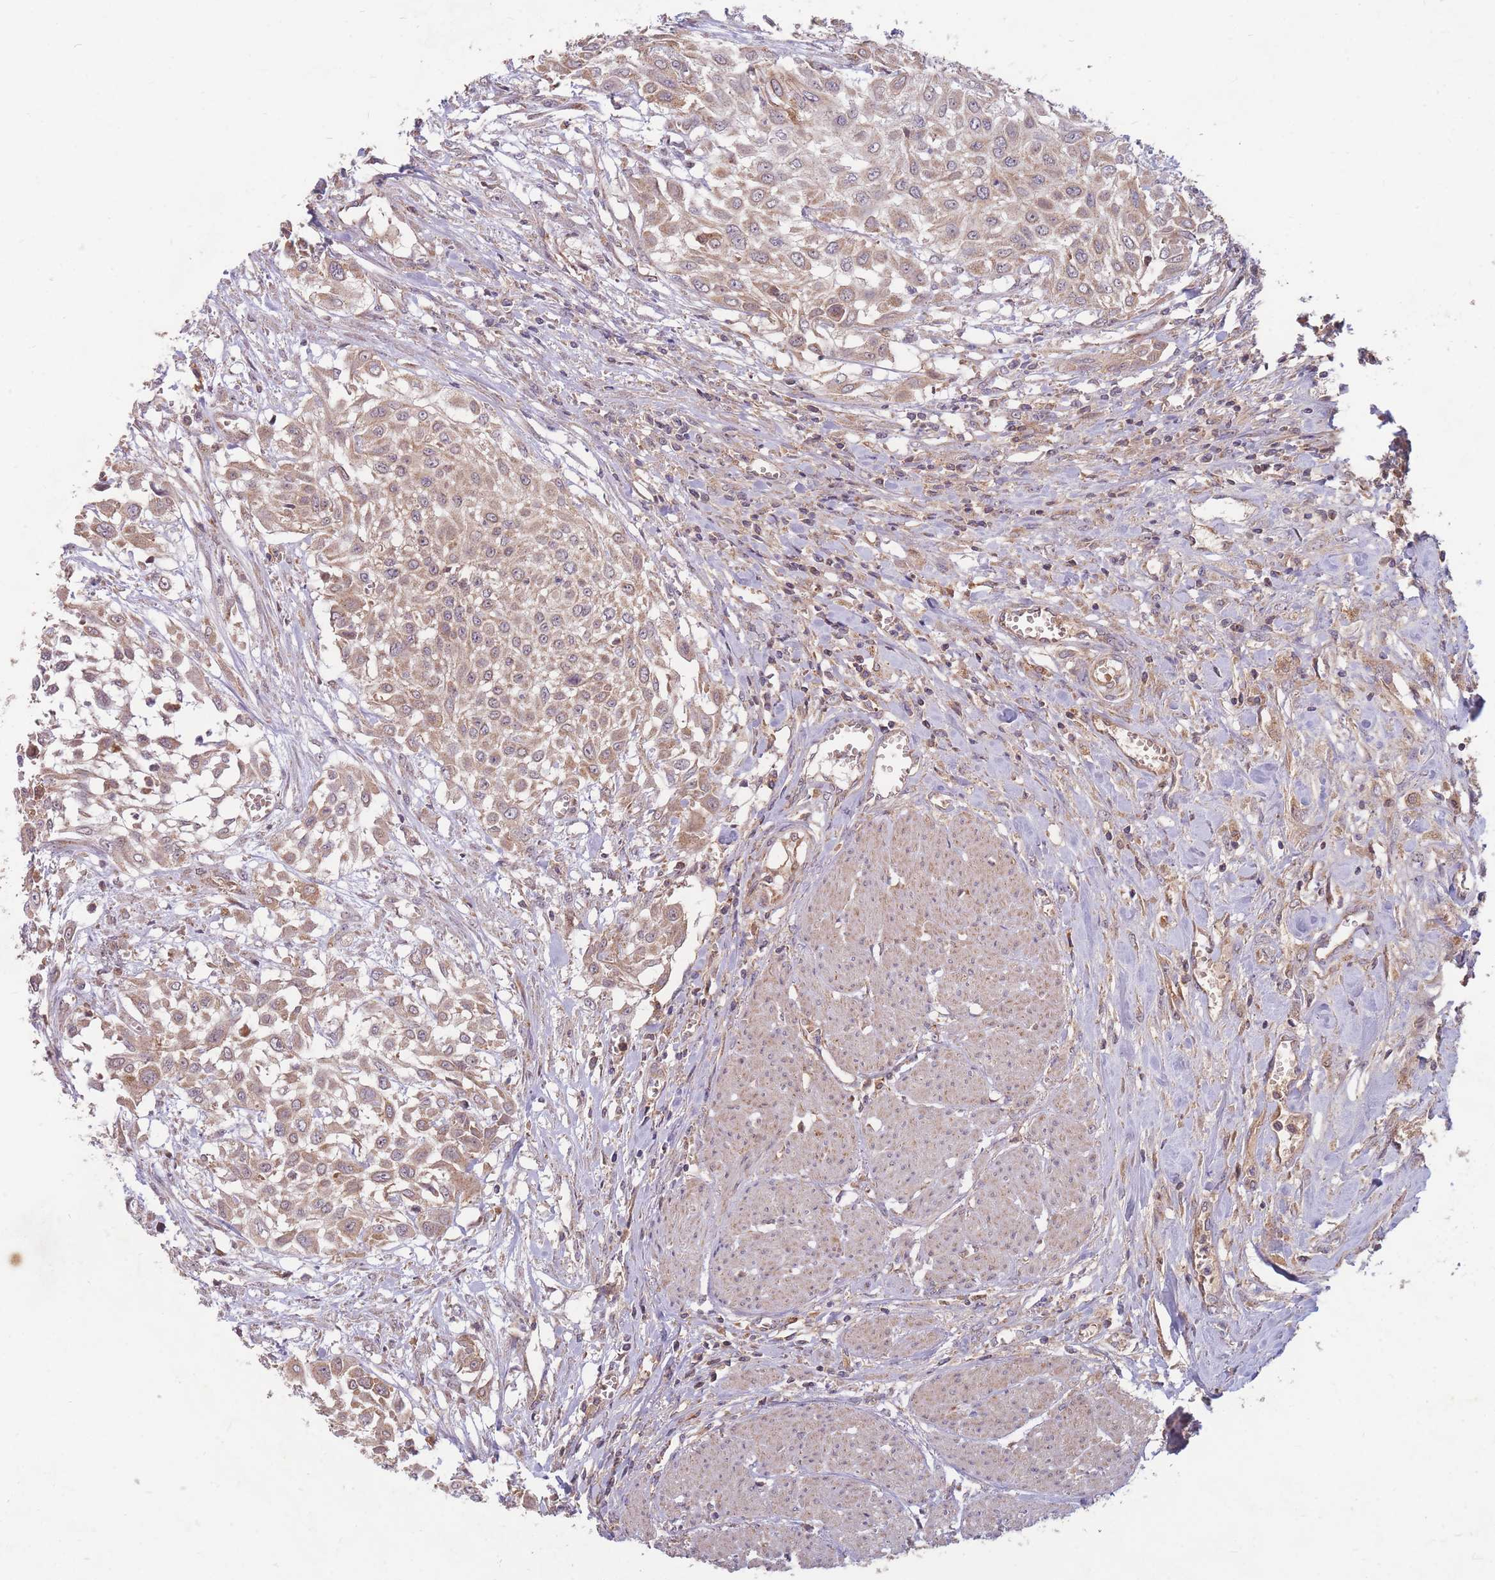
{"staining": {"intensity": "moderate", "quantity": ">75%", "location": "cytoplasmic/membranous"}, "tissue": "urothelial cancer", "cell_type": "Tumor cells", "image_type": "cancer", "snomed": [{"axis": "morphology", "description": "Urothelial carcinoma, High grade"}, {"axis": "topography", "description": "Urinary bladder"}], "caption": "IHC histopathology image of neoplastic tissue: urothelial carcinoma (high-grade) stained using immunohistochemistry reveals medium levels of moderate protein expression localized specifically in the cytoplasmic/membranous of tumor cells, appearing as a cytoplasmic/membranous brown color.", "gene": "PTPMT1", "patient": {"sex": "male", "age": 57}}